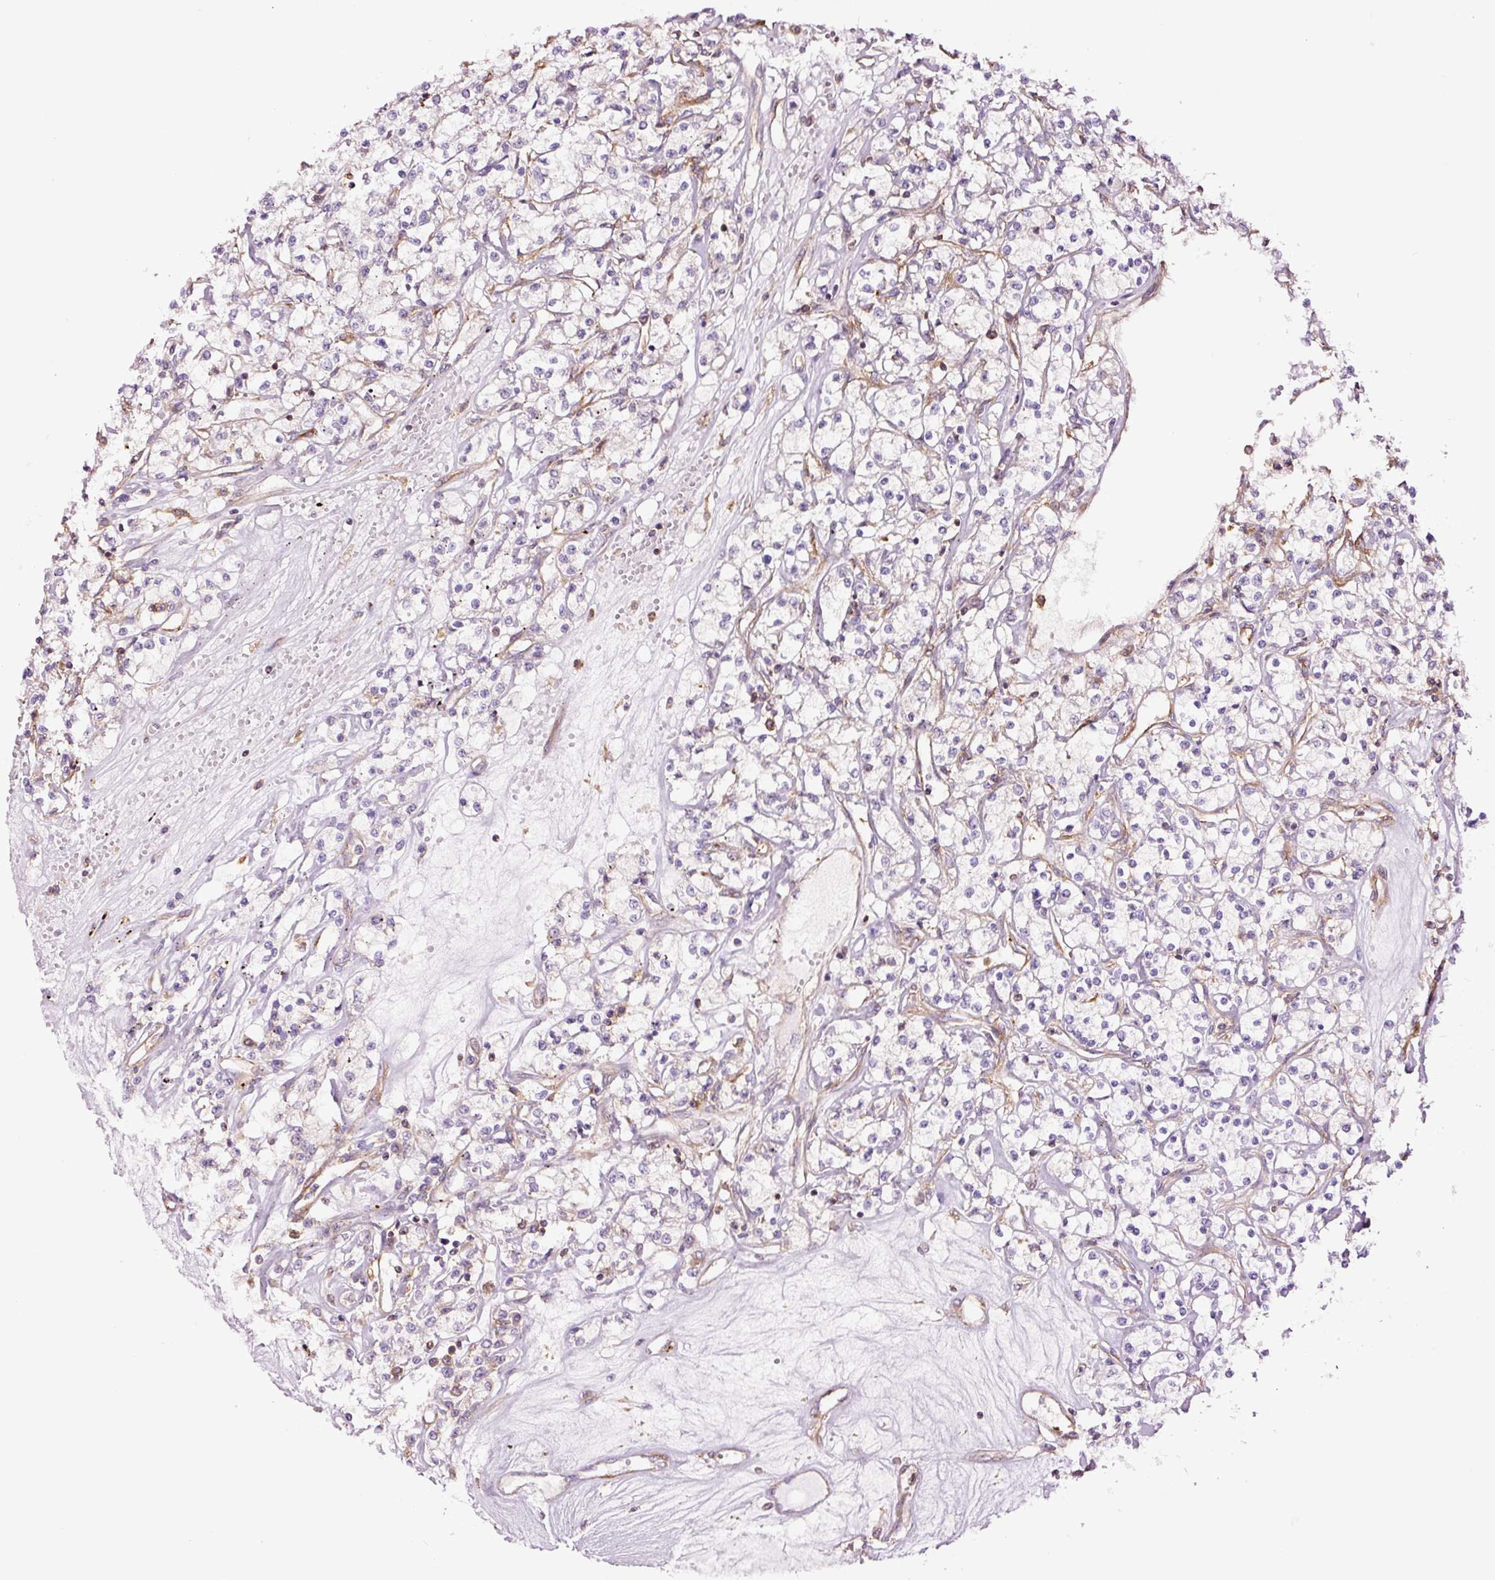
{"staining": {"intensity": "negative", "quantity": "none", "location": "none"}, "tissue": "renal cancer", "cell_type": "Tumor cells", "image_type": "cancer", "snomed": [{"axis": "morphology", "description": "Adenocarcinoma, NOS"}, {"axis": "topography", "description": "Kidney"}], "caption": "Tumor cells are negative for brown protein staining in renal adenocarcinoma.", "gene": "METAP1", "patient": {"sex": "female", "age": 59}}